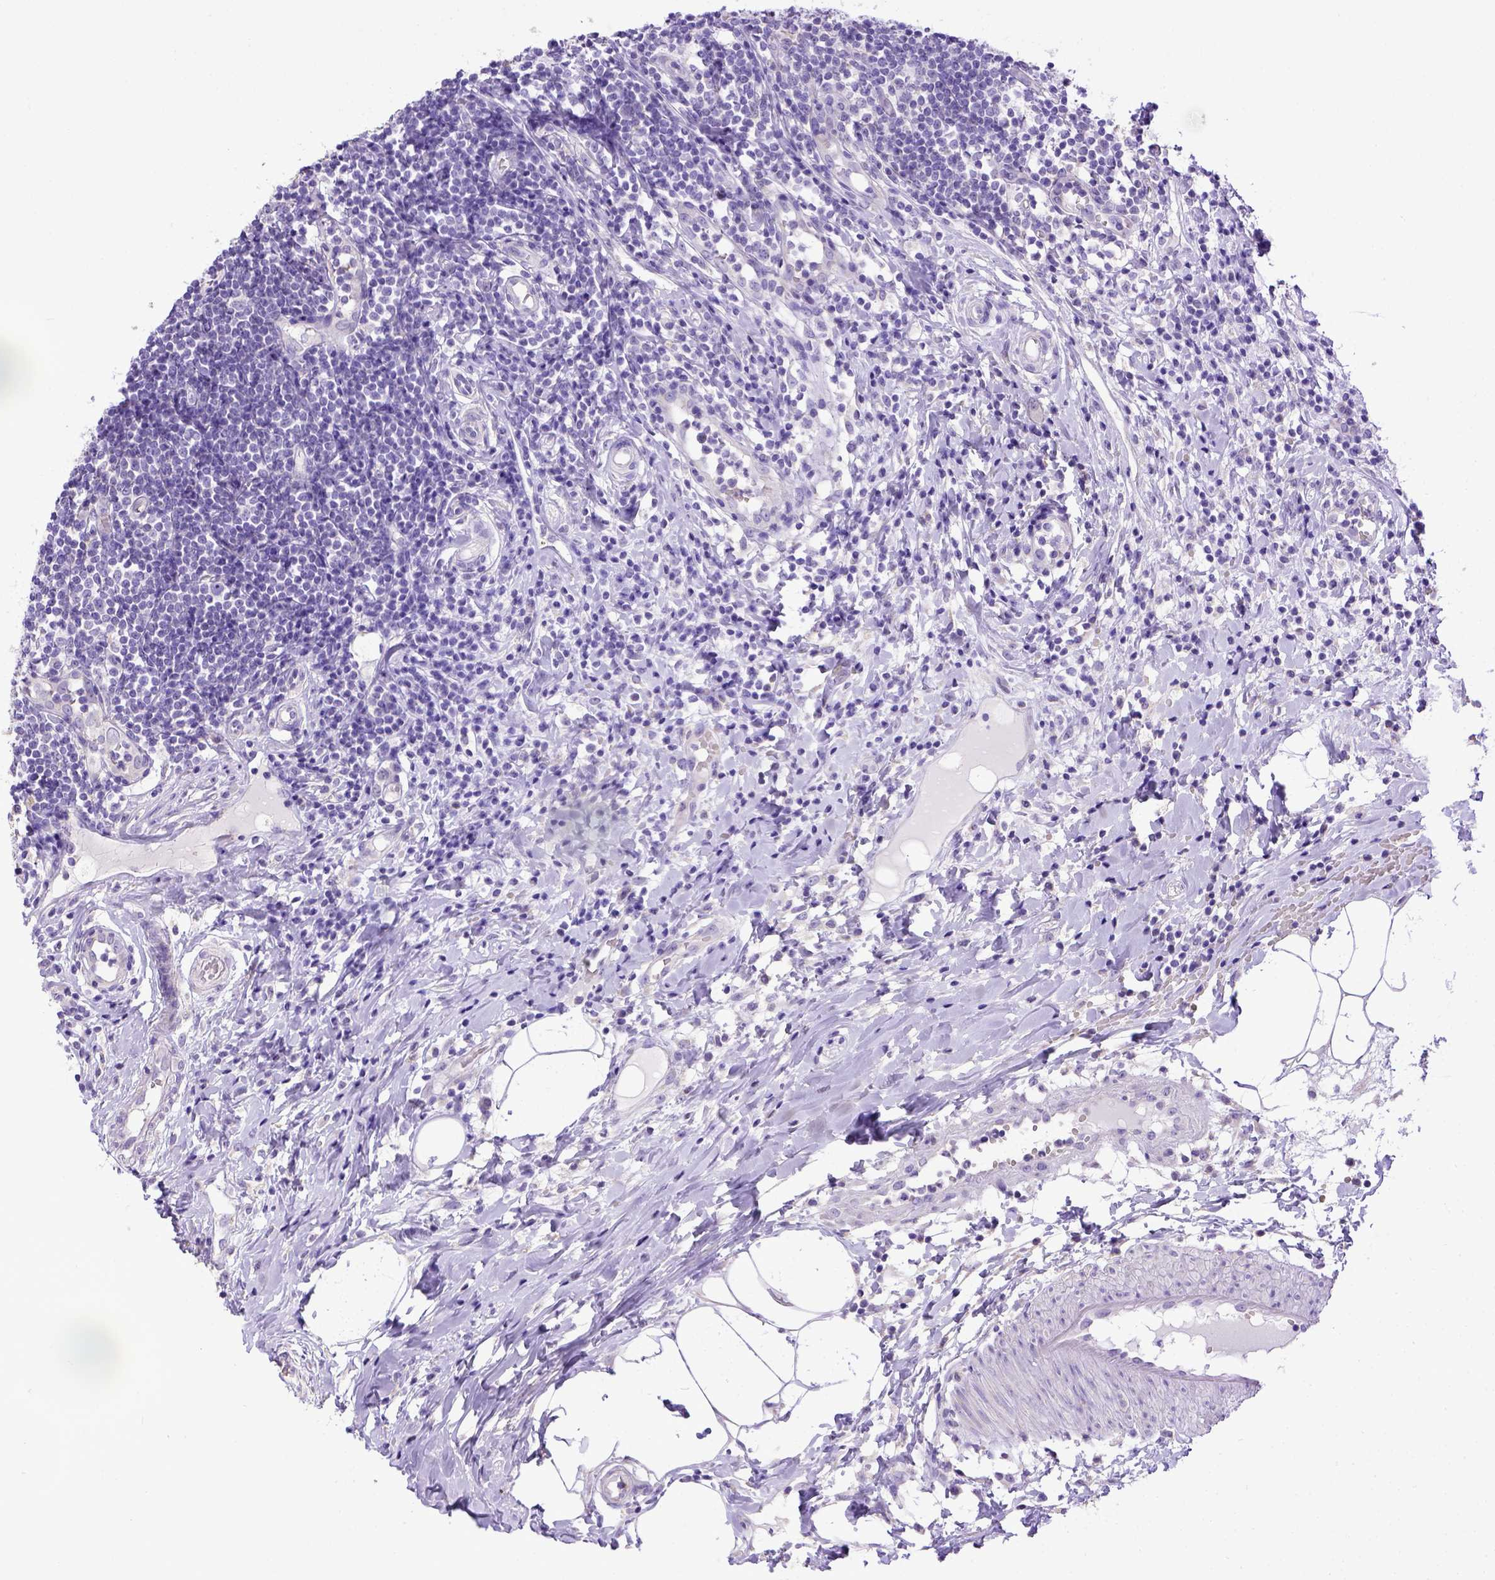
{"staining": {"intensity": "negative", "quantity": "none", "location": "none"}, "tissue": "appendix", "cell_type": "Glandular cells", "image_type": "normal", "snomed": [{"axis": "morphology", "description": "Normal tissue, NOS"}, {"axis": "morphology", "description": "Inflammation, NOS"}, {"axis": "topography", "description": "Appendix"}], "caption": "Image shows no protein expression in glandular cells of normal appendix.", "gene": "SPEF1", "patient": {"sex": "male", "age": 16}}